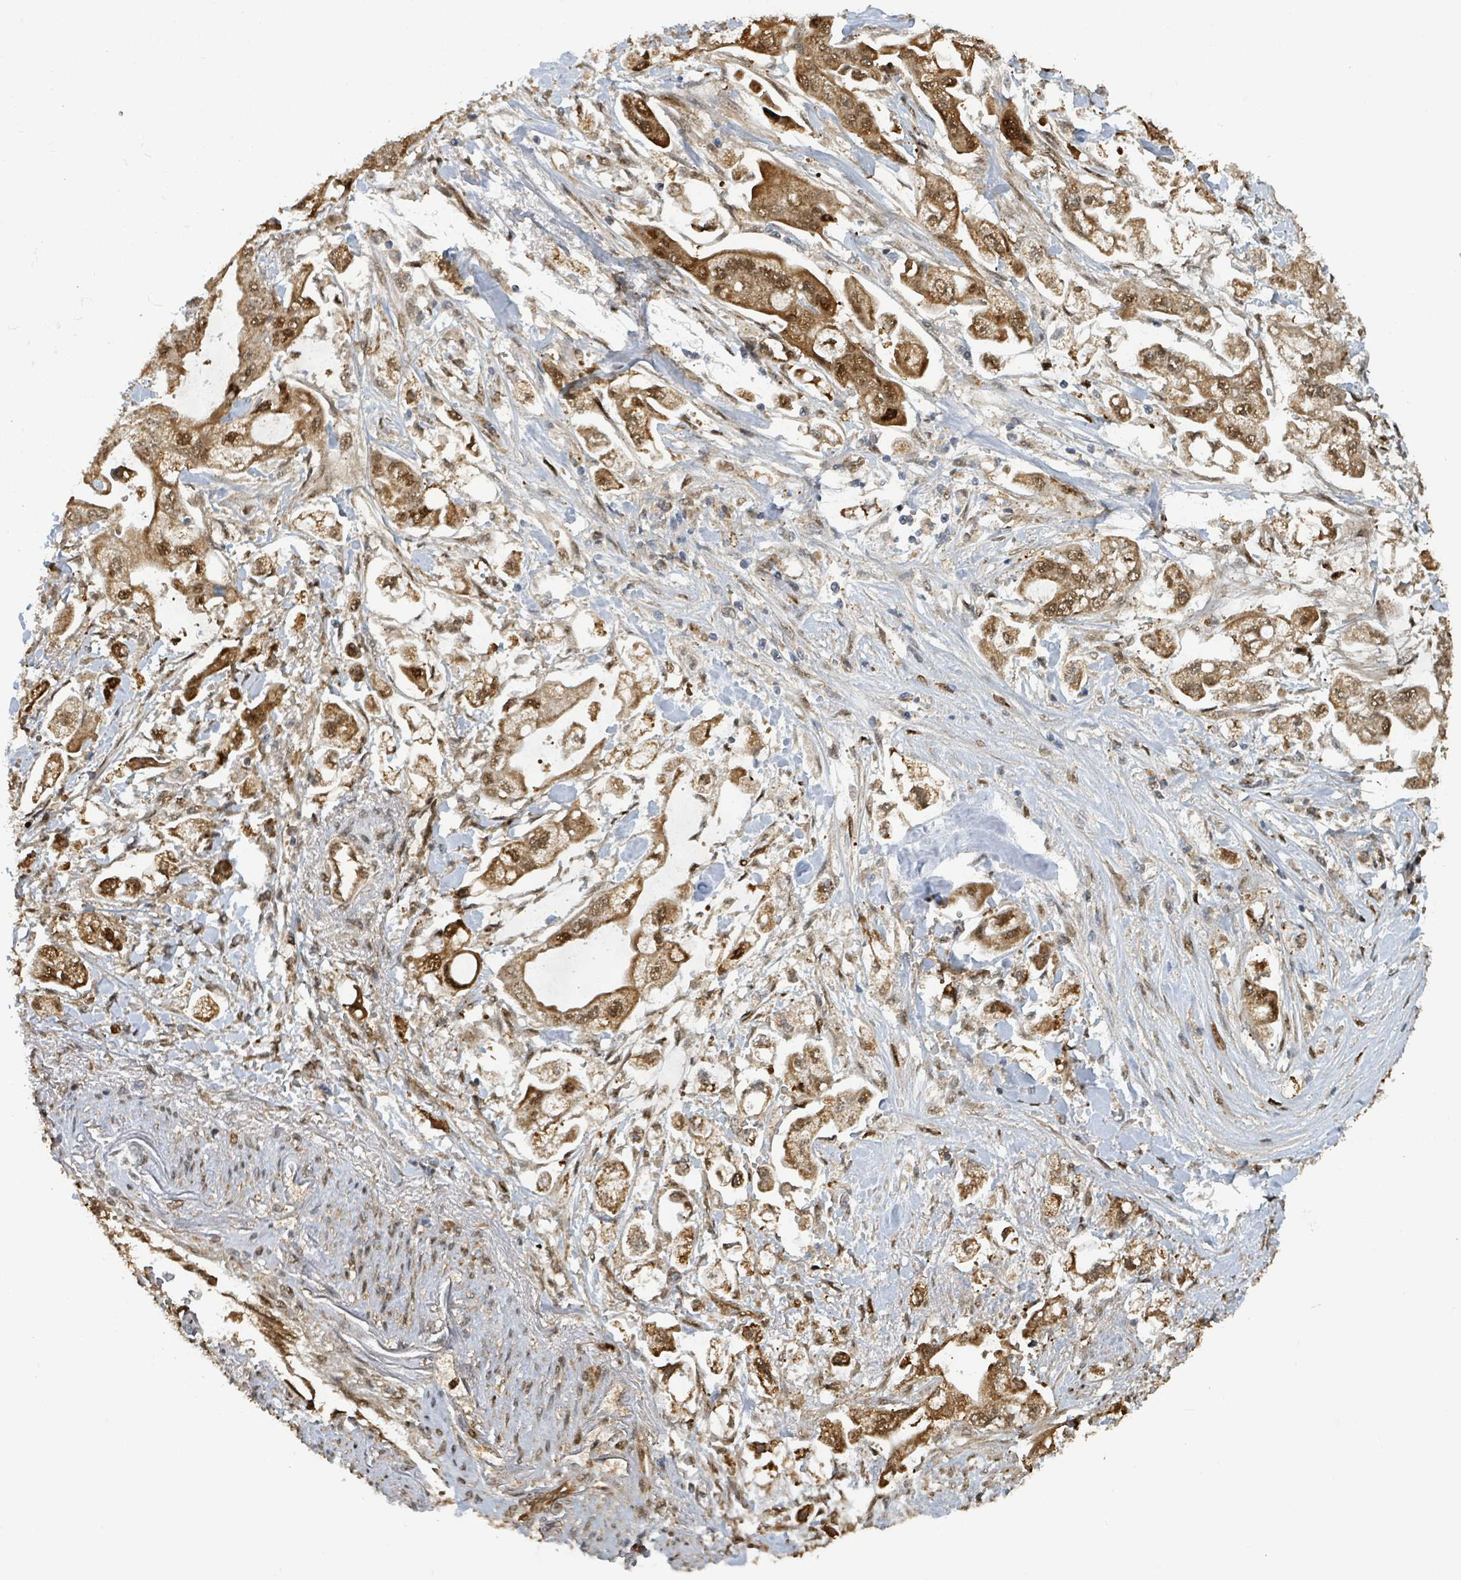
{"staining": {"intensity": "strong", "quantity": ">75%", "location": "cytoplasmic/membranous,nuclear"}, "tissue": "stomach cancer", "cell_type": "Tumor cells", "image_type": "cancer", "snomed": [{"axis": "morphology", "description": "Adenocarcinoma, NOS"}, {"axis": "topography", "description": "Stomach"}], "caption": "There is high levels of strong cytoplasmic/membranous and nuclear staining in tumor cells of adenocarcinoma (stomach), as demonstrated by immunohistochemical staining (brown color).", "gene": "PSMB7", "patient": {"sex": "male", "age": 62}}